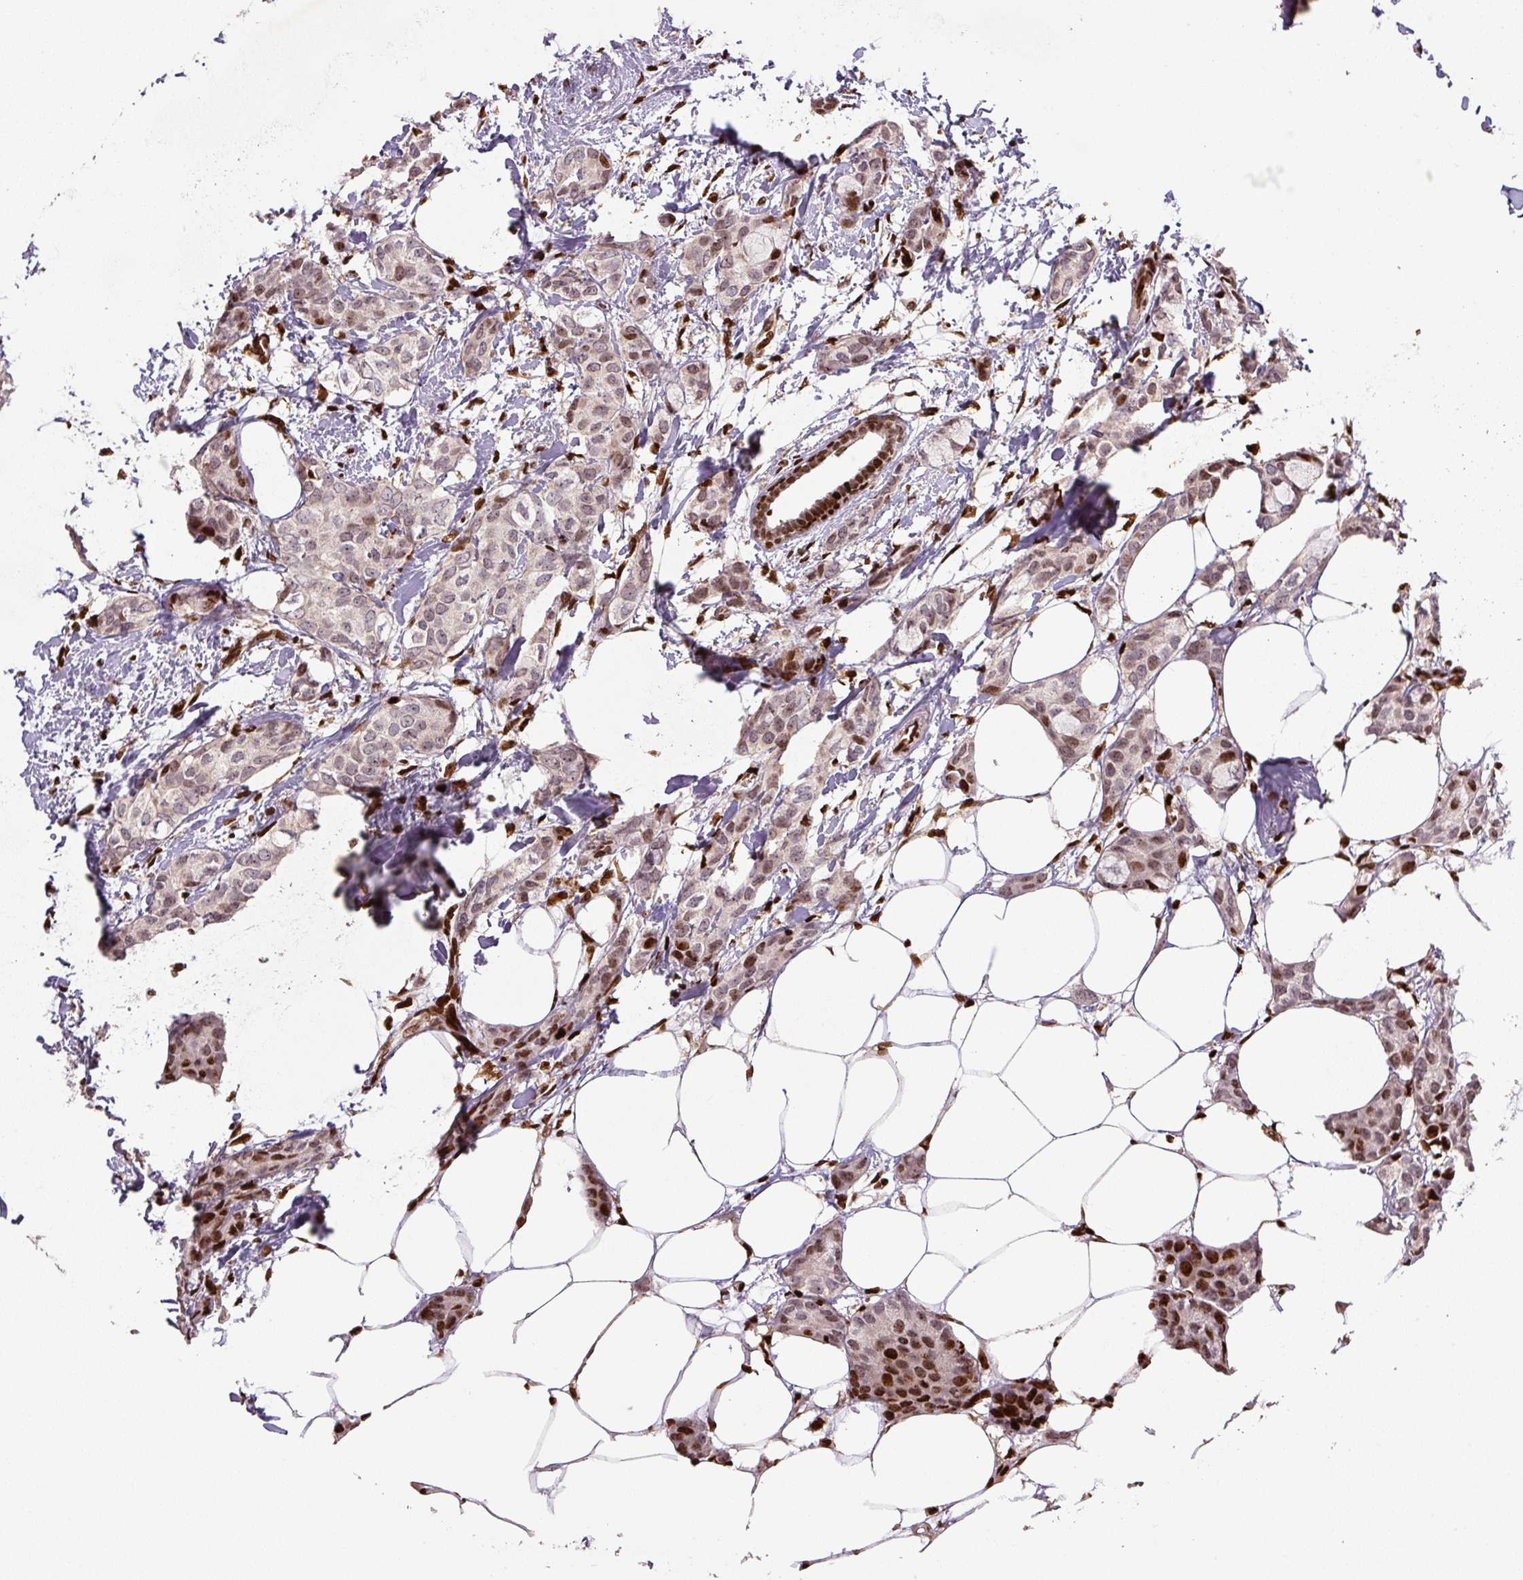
{"staining": {"intensity": "moderate", "quantity": "25%-75%", "location": "nuclear"}, "tissue": "breast cancer", "cell_type": "Tumor cells", "image_type": "cancer", "snomed": [{"axis": "morphology", "description": "Duct carcinoma"}, {"axis": "topography", "description": "Breast"}], "caption": "Protein staining of breast intraductal carcinoma tissue demonstrates moderate nuclear positivity in about 25%-75% of tumor cells.", "gene": "PYDC2", "patient": {"sex": "female", "age": 73}}